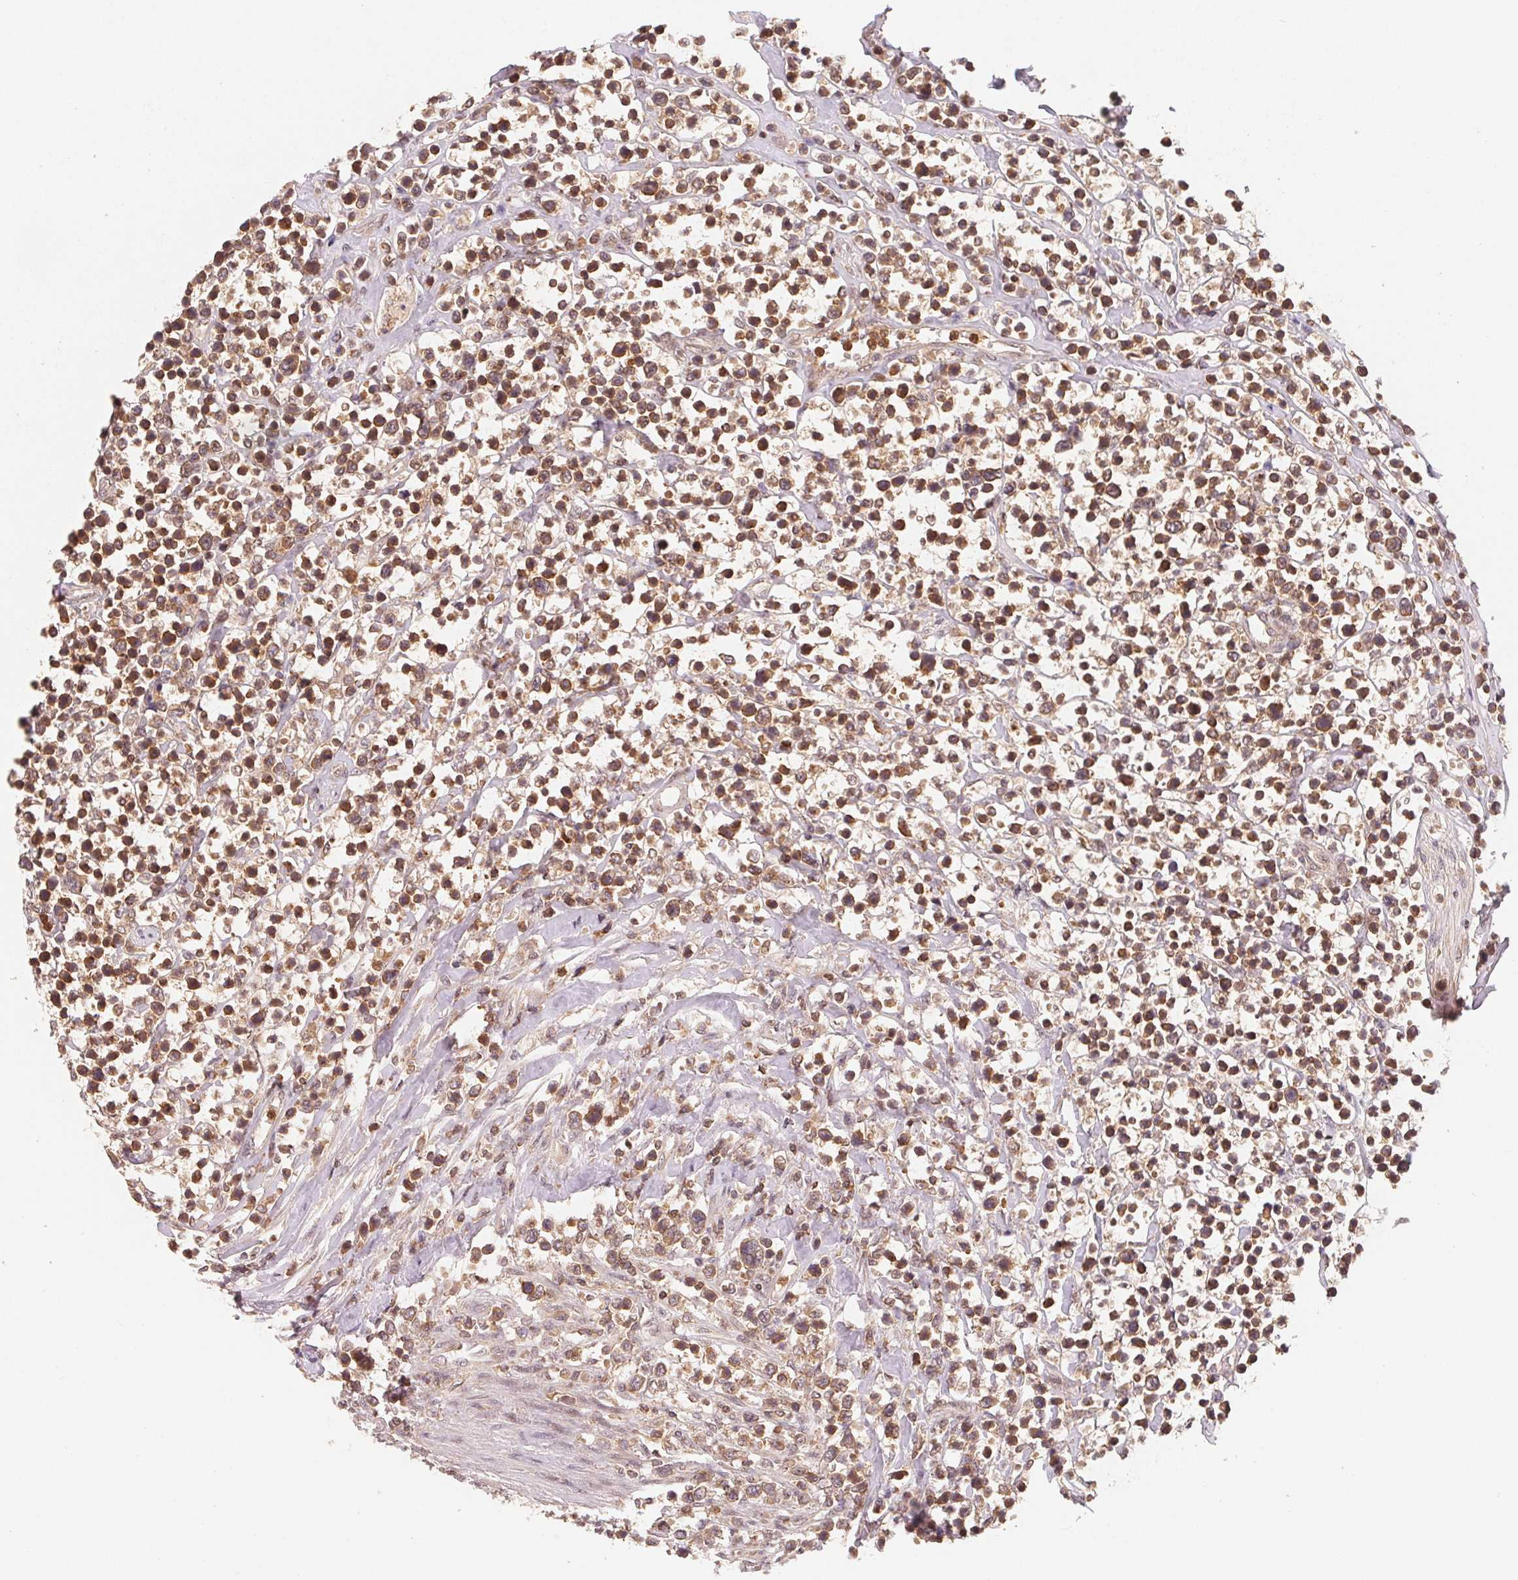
{"staining": {"intensity": "moderate", "quantity": ">75%", "location": "cytoplasmic/membranous,nuclear"}, "tissue": "lymphoma", "cell_type": "Tumor cells", "image_type": "cancer", "snomed": [{"axis": "morphology", "description": "Malignant lymphoma, non-Hodgkin's type, High grade"}, {"axis": "topography", "description": "Soft tissue"}], "caption": "Lymphoma stained with a brown dye displays moderate cytoplasmic/membranous and nuclear positive staining in approximately >75% of tumor cells.", "gene": "CCDC102B", "patient": {"sex": "female", "age": 56}}